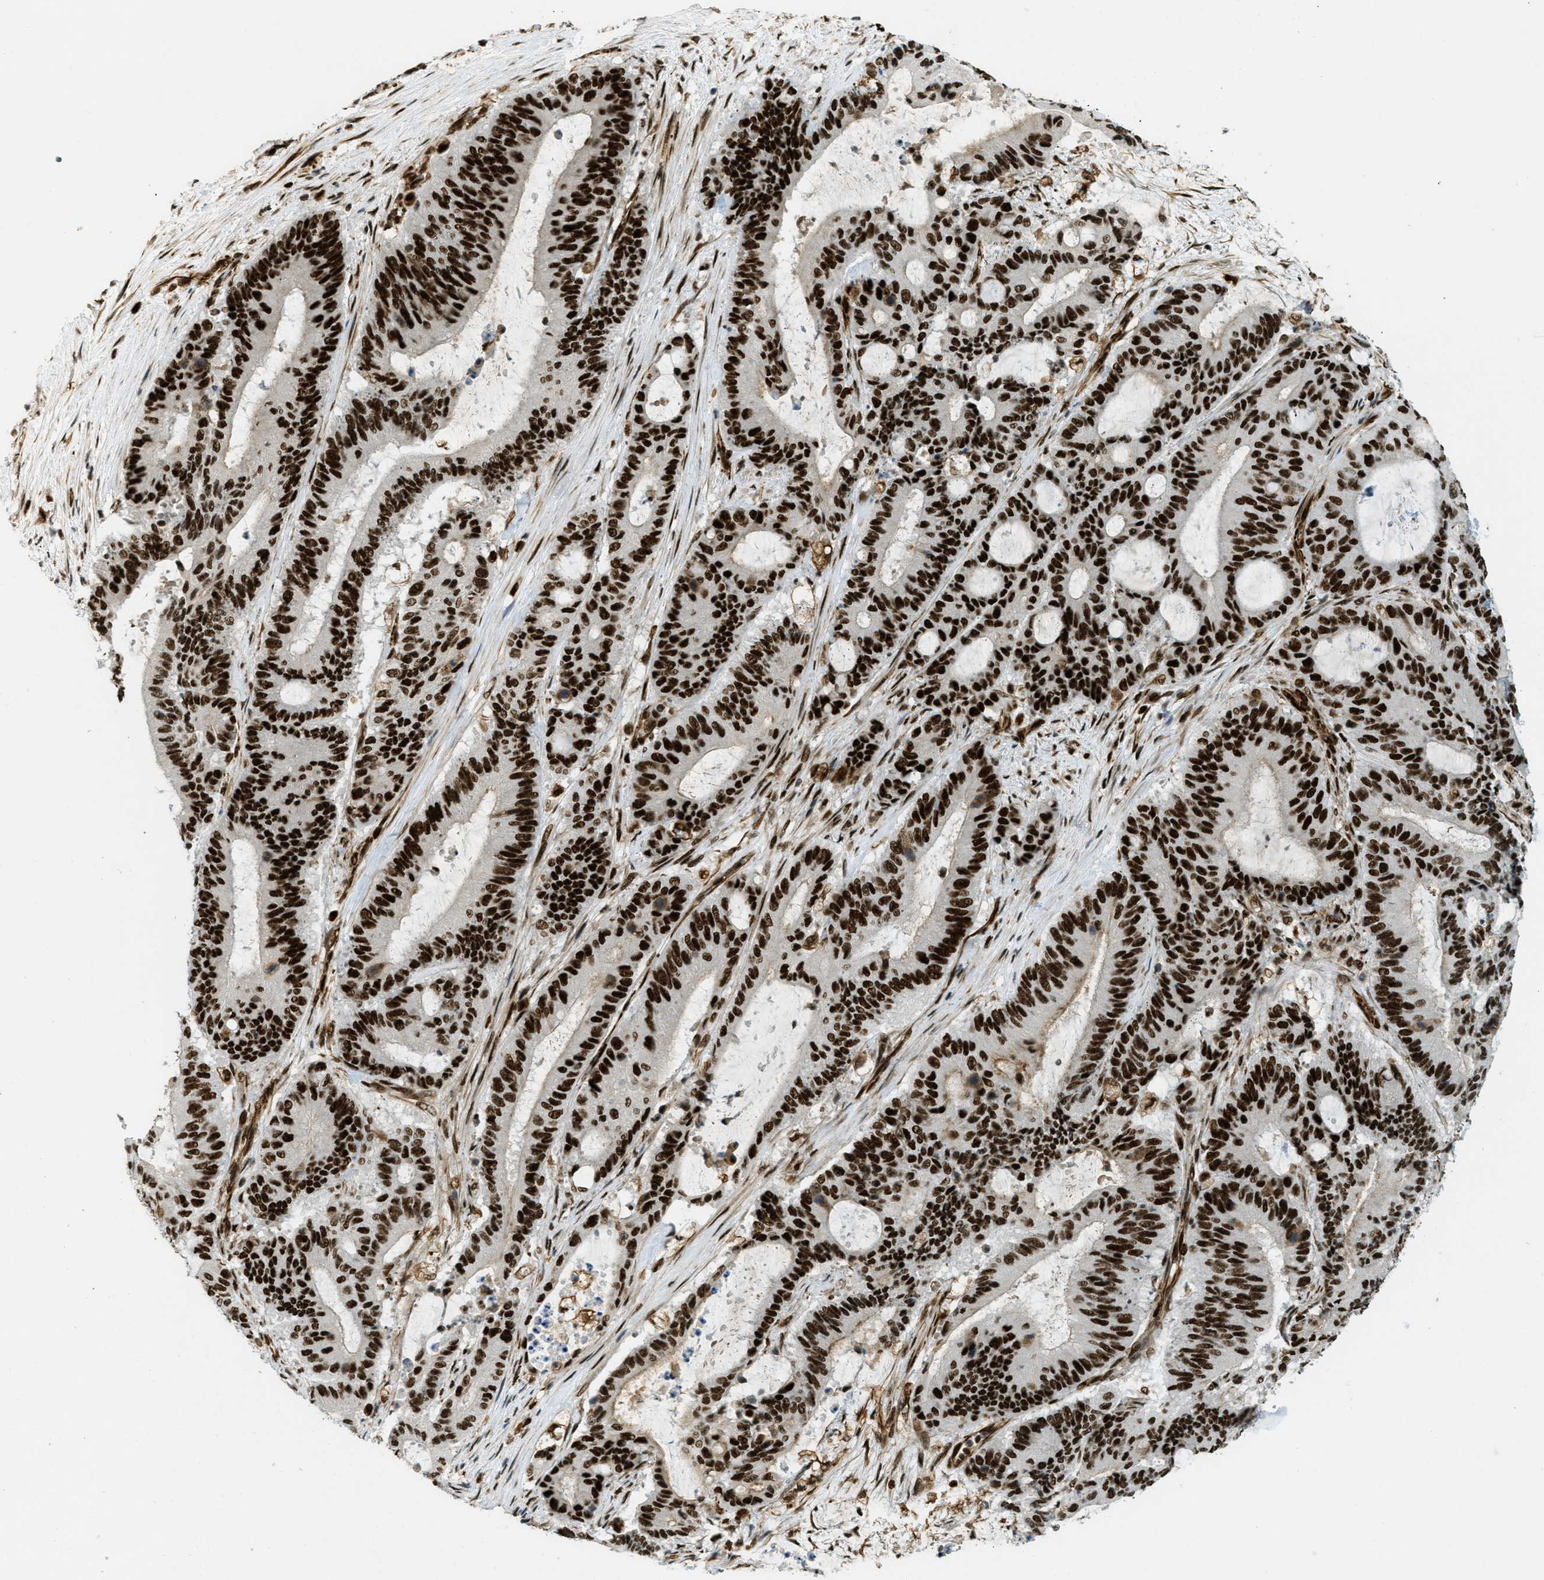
{"staining": {"intensity": "strong", "quantity": ">75%", "location": "nuclear"}, "tissue": "liver cancer", "cell_type": "Tumor cells", "image_type": "cancer", "snomed": [{"axis": "morphology", "description": "Cholangiocarcinoma"}, {"axis": "topography", "description": "Liver"}], "caption": "A high-resolution micrograph shows immunohistochemistry staining of cholangiocarcinoma (liver), which demonstrates strong nuclear staining in approximately >75% of tumor cells.", "gene": "ZFR", "patient": {"sex": "female", "age": 73}}